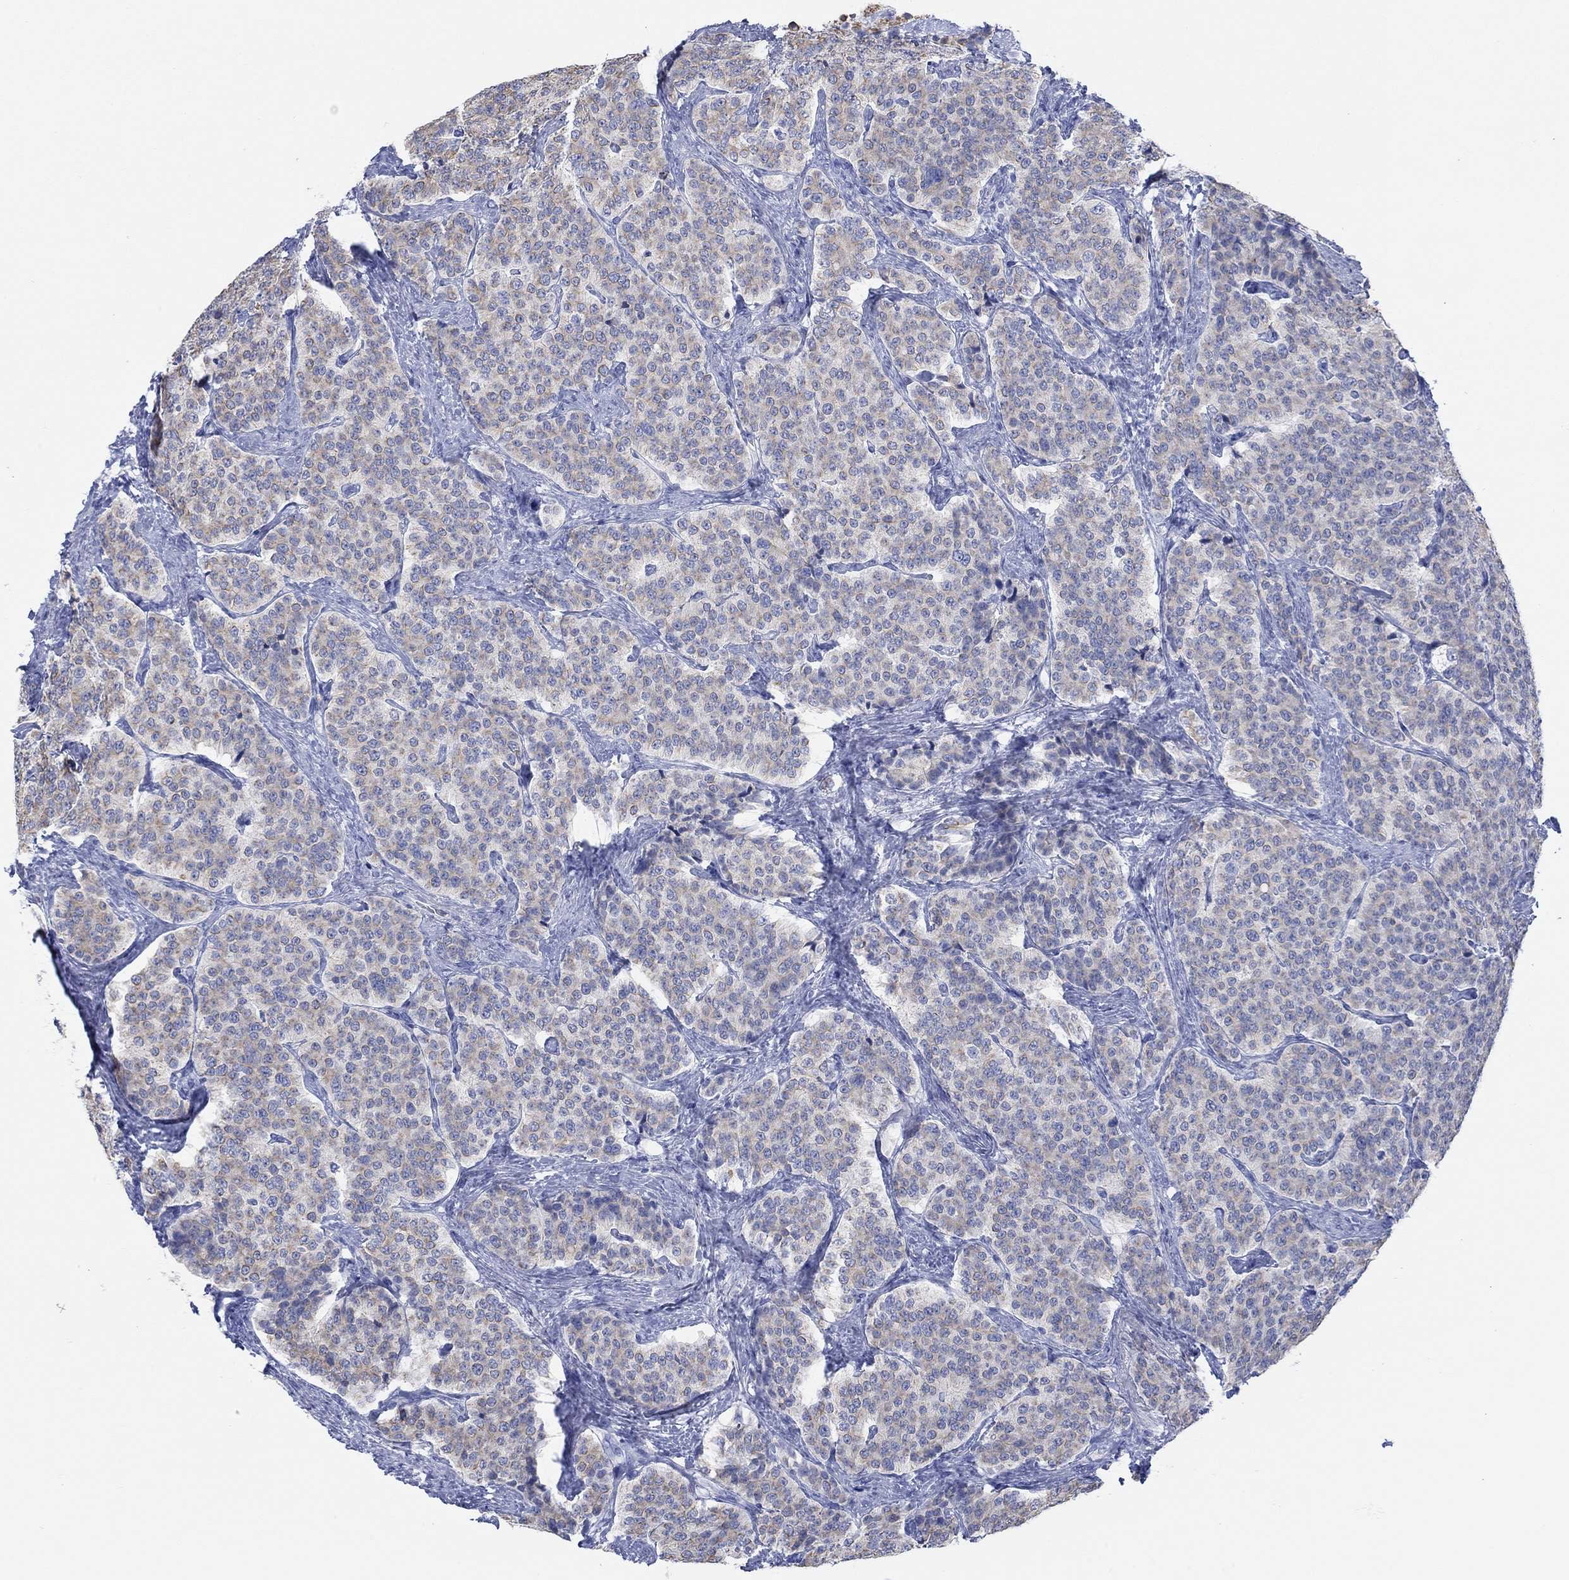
{"staining": {"intensity": "moderate", "quantity": "<25%", "location": "cytoplasmic/membranous"}, "tissue": "carcinoid", "cell_type": "Tumor cells", "image_type": "cancer", "snomed": [{"axis": "morphology", "description": "Carcinoid, malignant, NOS"}, {"axis": "topography", "description": "Small intestine"}], "caption": "Carcinoid stained for a protein demonstrates moderate cytoplasmic/membranous positivity in tumor cells. The staining was performed using DAB to visualize the protein expression in brown, while the nuclei were stained in blue with hematoxylin (Magnification: 20x).", "gene": "AK8", "patient": {"sex": "female", "age": 58}}